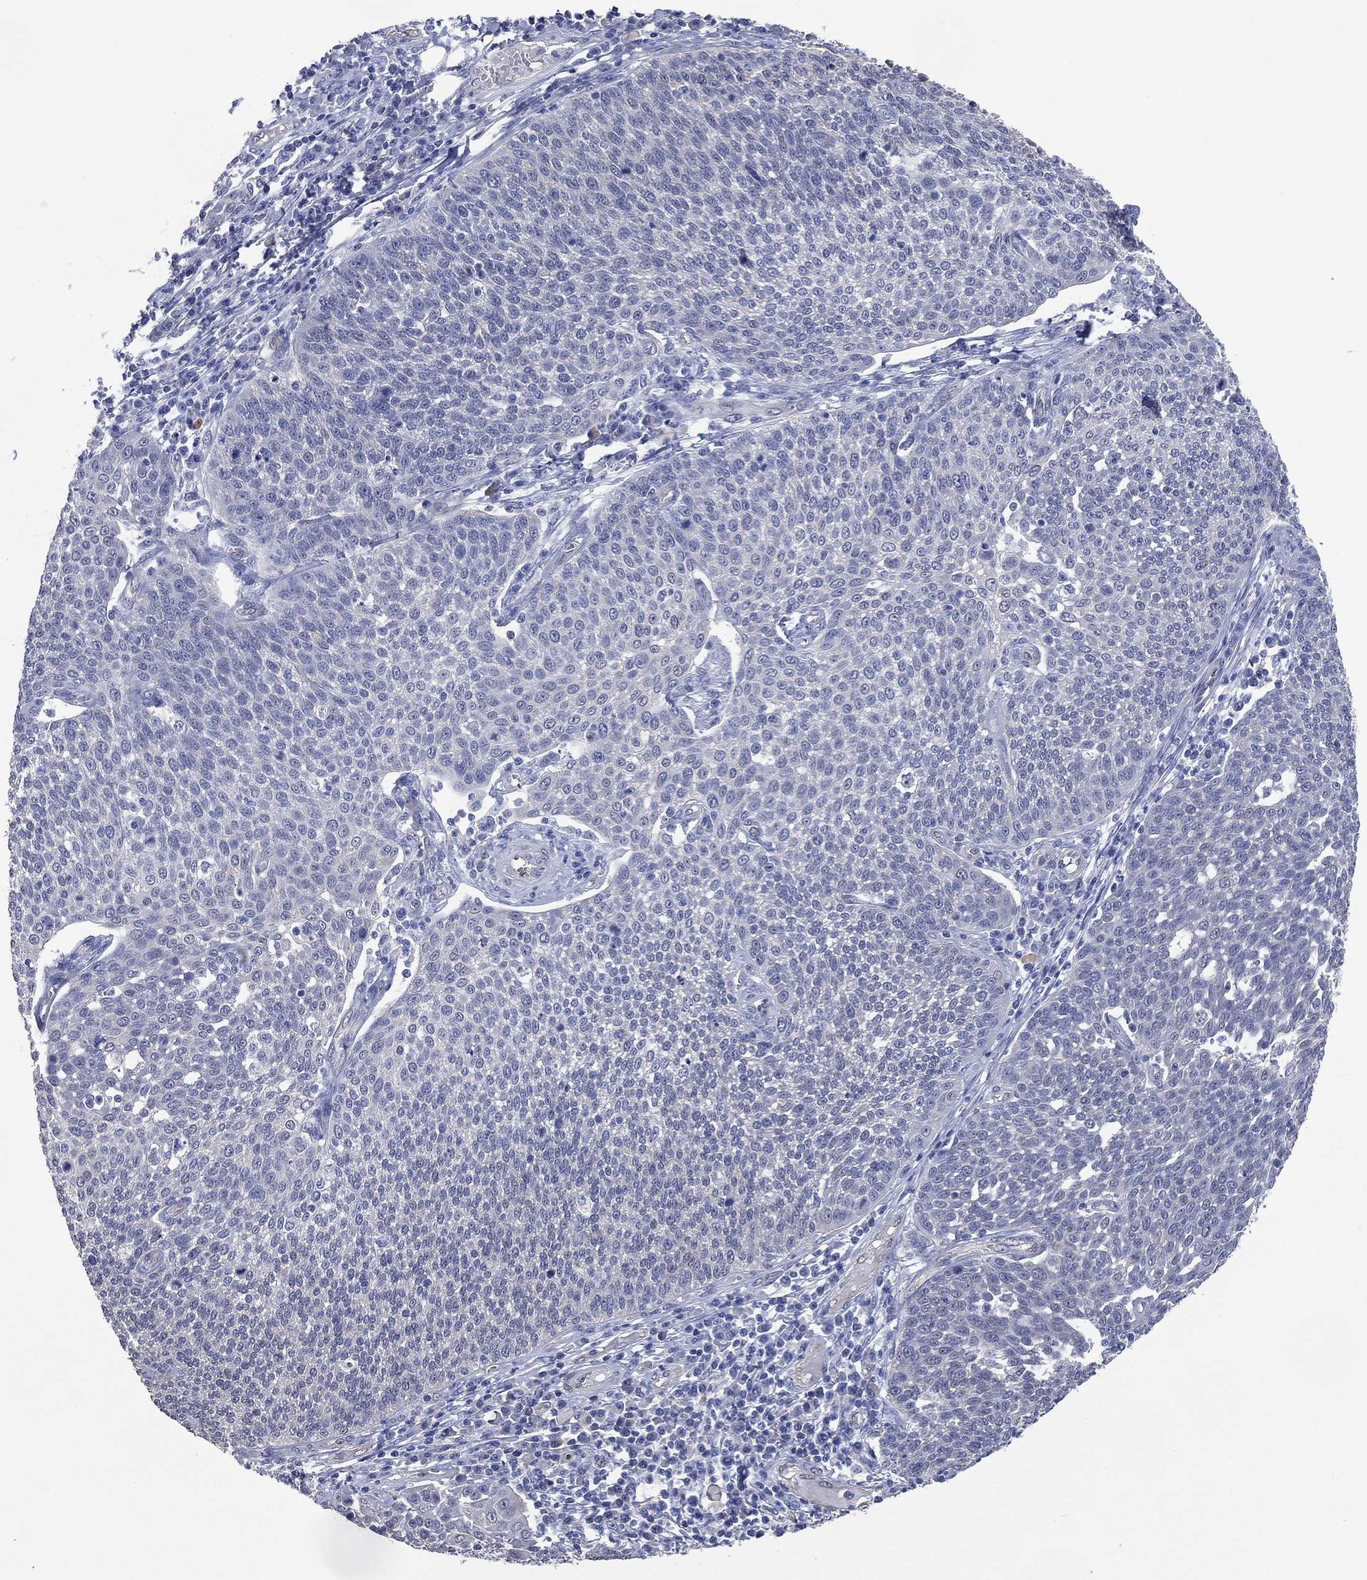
{"staining": {"intensity": "negative", "quantity": "none", "location": "none"}, "tissue": "cervical cancer", "cell_type": "Tumor cells", "image_type": "cancer", "snomed": [{"axis": "morphology", "description": "Squamous cell carcinoma, NOS"}, {"axis": "topography", "description": "Cervix"}], "caption": "This is an immunohistochemistry image of human cervical squamous cell carcinoma. There is no expression in tumor cells.", "gene": "AK1", "patient": {"sex": "female", "age": 34}}